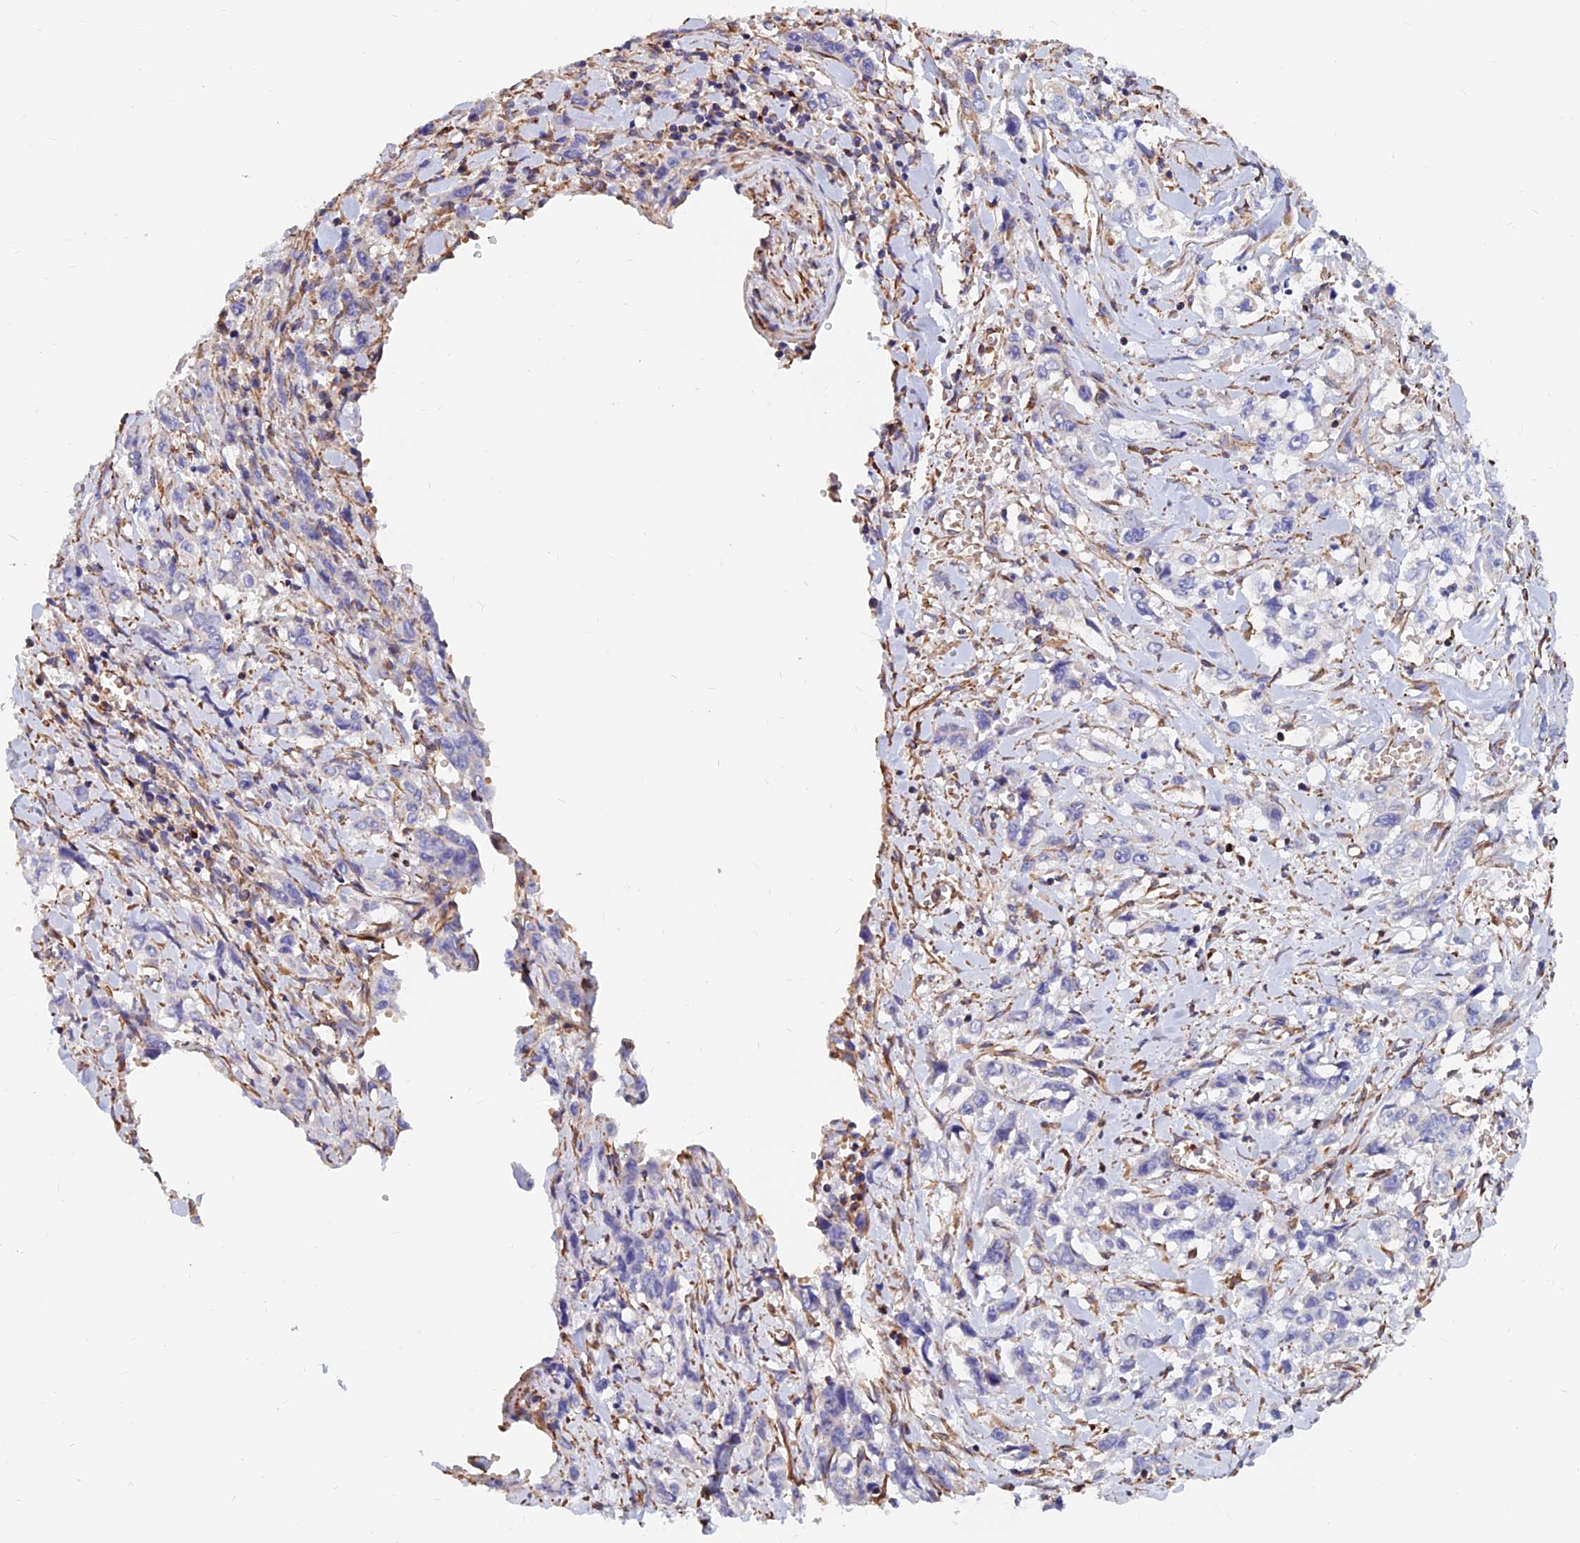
{"staining": {"intensity": "negative", "quantity": "none", "location": "none"}, "tissue": "stomach cancer", "cell_type": "Tumor cells", "image_type": "cancer", "snomed": [{"axis": "morphology", "description": "Adenocarcinoma, NOS"}, {"axis": "topography", "description": "Stomach, upper"}], "caption": "Tumor cells are negative for protein expression in human stomach cancer.", "gene": "CDK18", "patient": {"sex": "male", "age": 62}}